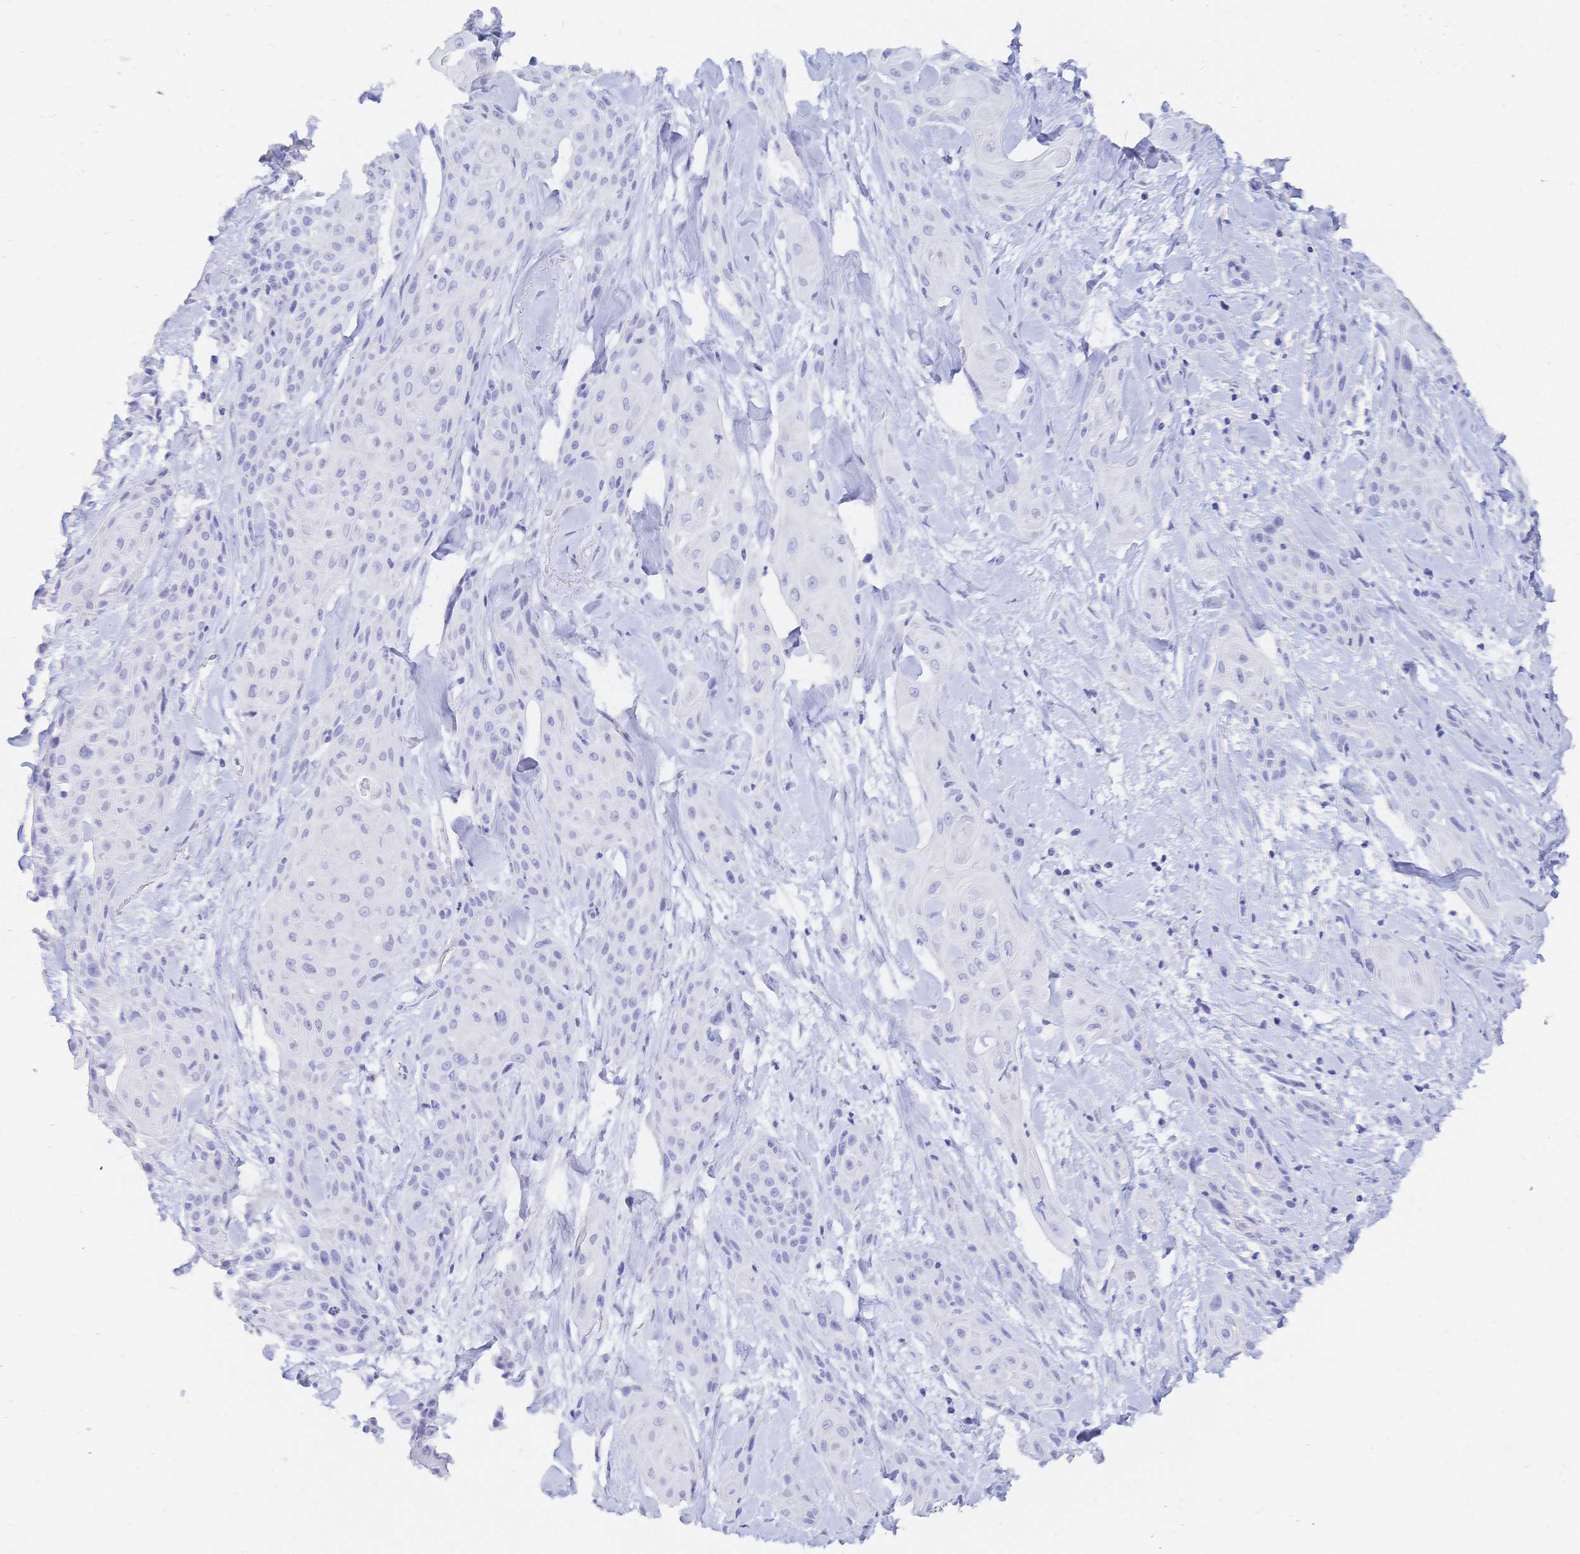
{"staining": {"intensity": "negative", "quantity": "none", "location": "none"}, "tissue": "skin cancer", "cell_type": "Tumor cells", "image_type": "cancer", "snomed": [{"axis": "morphology", "description": "Squamous cell carcinoma, NOS"}, {"axis": "topography", "description": "Skin"}, {"axis": "topography", "description": "Anal"}], "caption": "DAB immunohistochemical staining of human skin cancer (squamous cell carcinoma) exhibits no significant positivity in tumor cells. (Brightfield microscopy of DAB immunohistochemistry (IHC) at high magnification).", "gene": "MEP1B", "patient": {"sex": "male", "age": 64}}